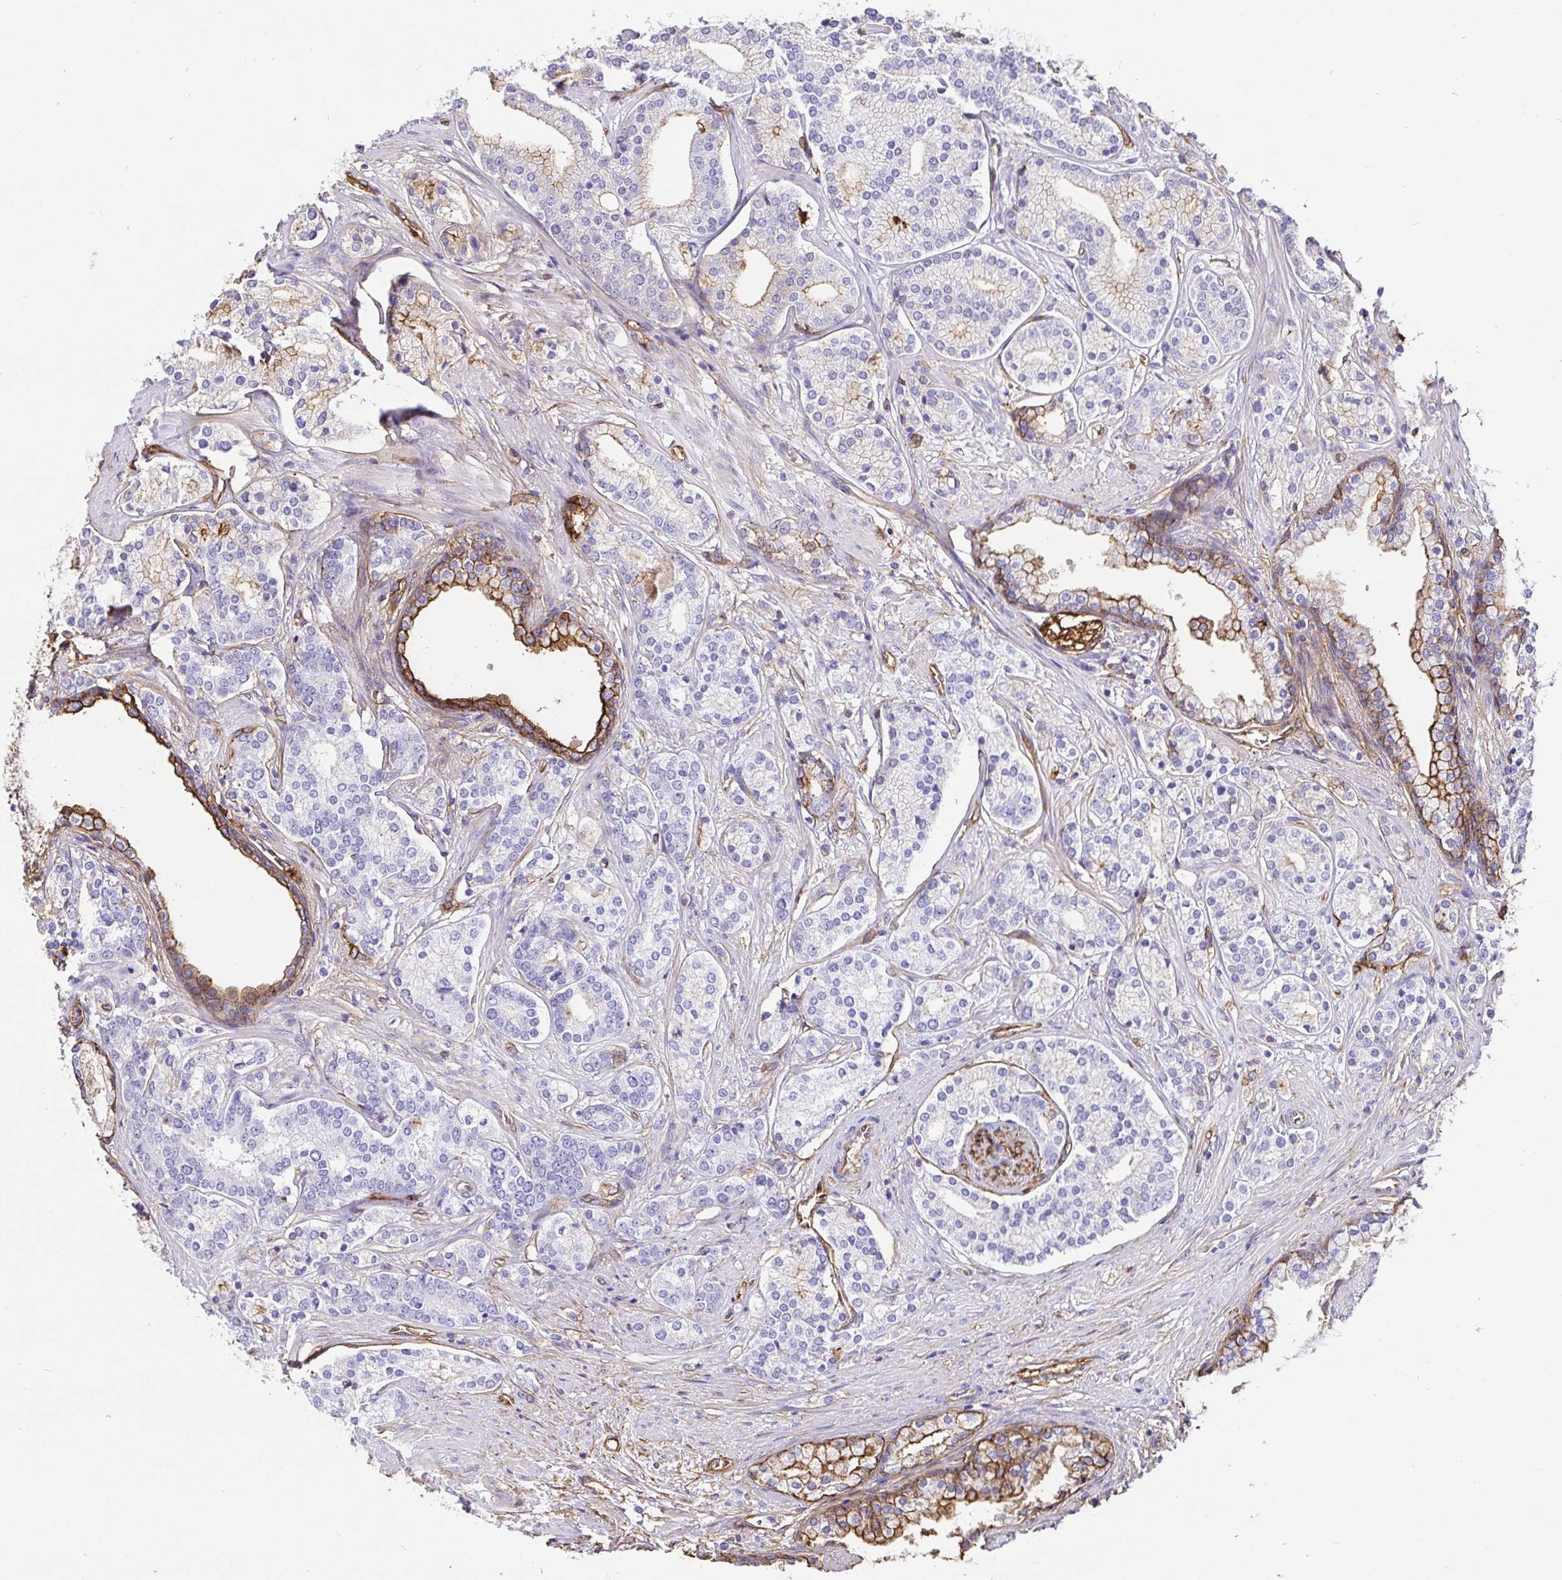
{"staining": {"intensity": "negative", "quantity": "none", "location": "none"}, "tissue": "prostate cancer", "cell_type": "Tumor cells", "image_type": "cancer", "snomed": [{"axis": "morphology", "description": "Adenocarcinoma, High grade"}, {"axis": "topography", "description": "Prostate"}], "caption": "Protein analysis of high-grade adenocarcinoma (prostate) demonstrates no significant positivity in tumor cells. (Immunohistochemistry, brightfield microscopy, high magnification).", "gene": "ANXA2", "patient": {"sex": "male", "age": 58}}